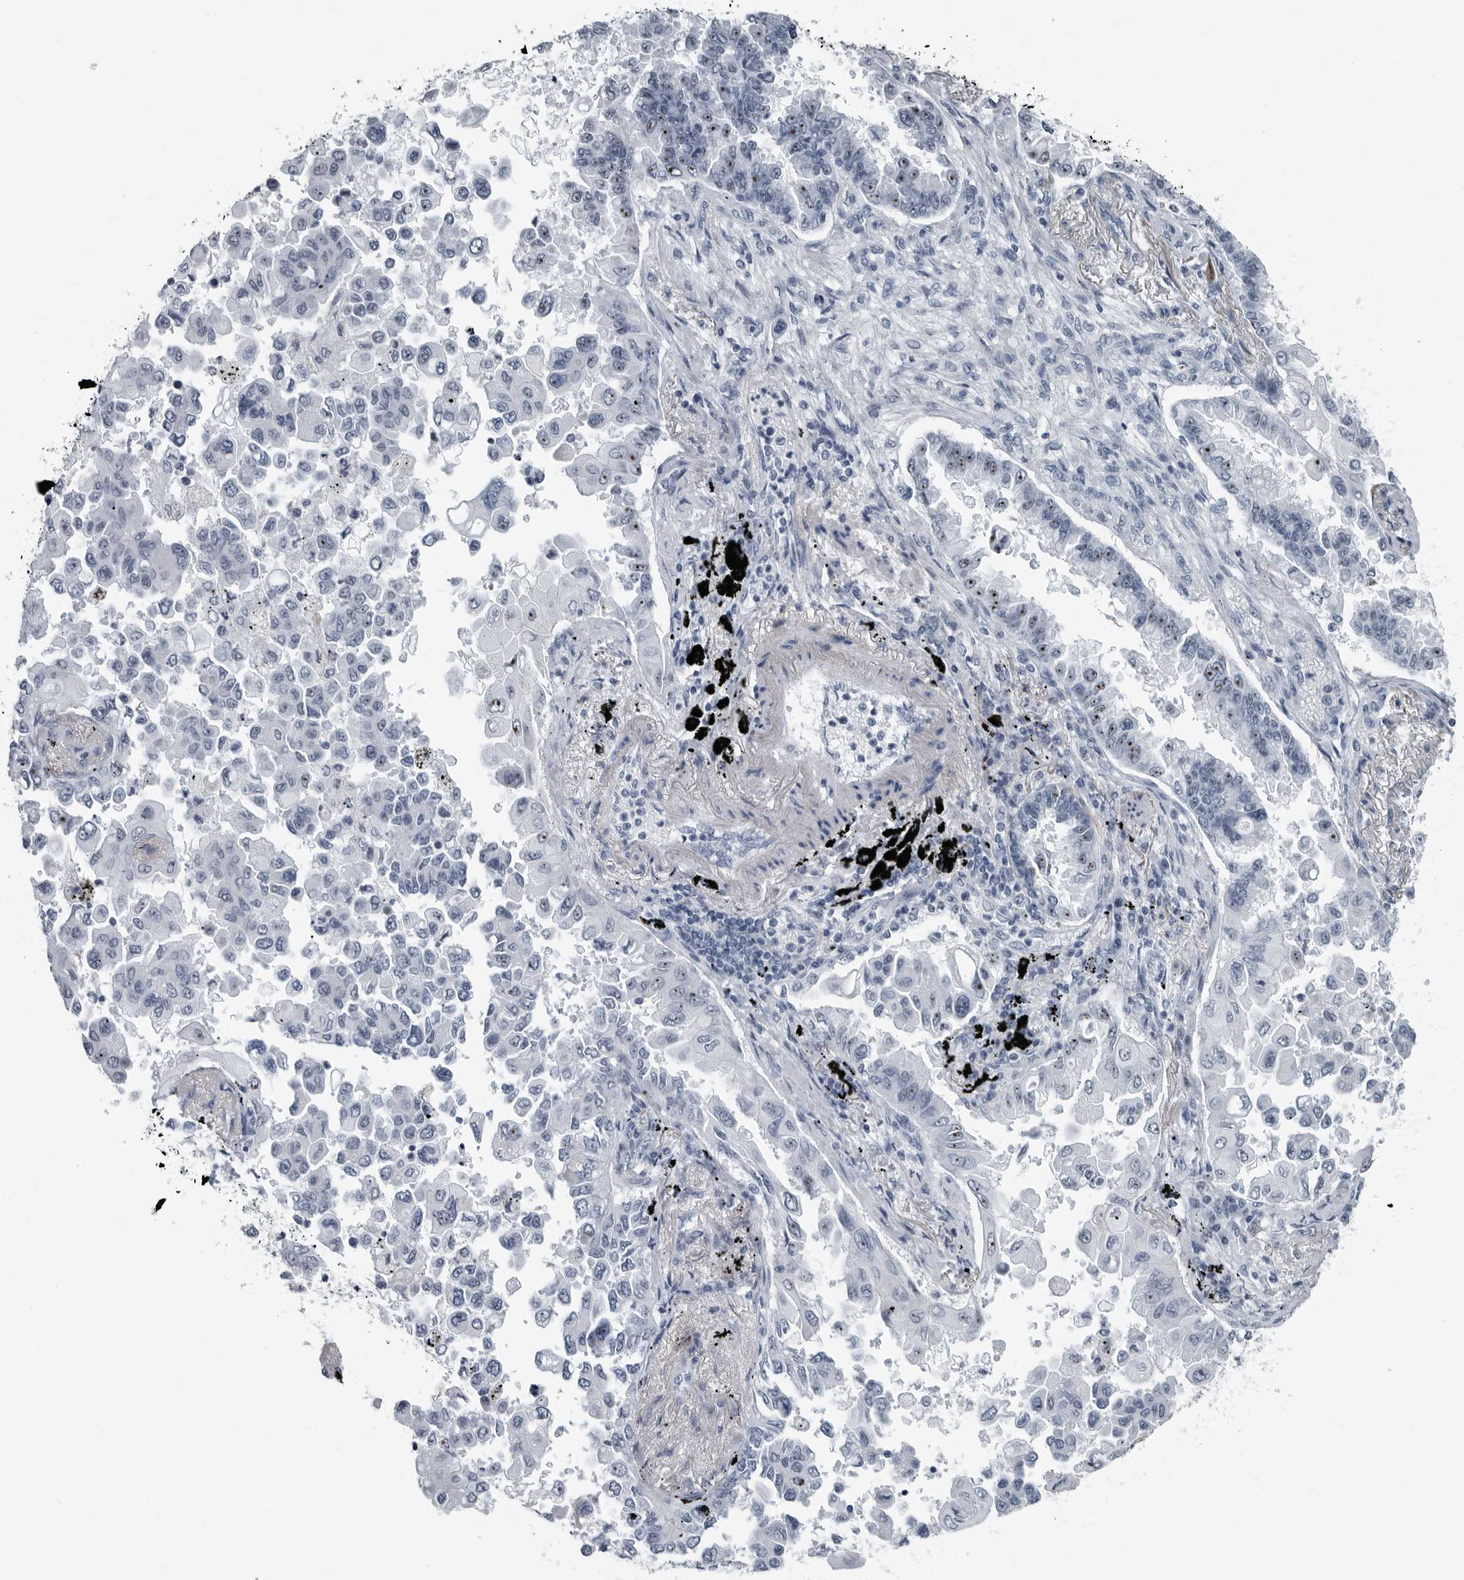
{"staining": {"intensity": "moderate", "quantity": "<25%", "location": "nuclear"}, "tissue": "lung cancer", "cell_type": "Tumor cells", "image_type": "cancer", "snomed": [{"axis": "morphology", "description": "Adenocarcinoma, NOS"}, {"axis": "topography", "description": "Lung"}], "caption": "Immunohistochemistry (IHC) of human adenocarcinoma (lung) reveals low levels of moderate nuclear staining in about <25% of tumor cells.", "gene": "PDCD11", "patient": {"sex": "female", "age": 67}}